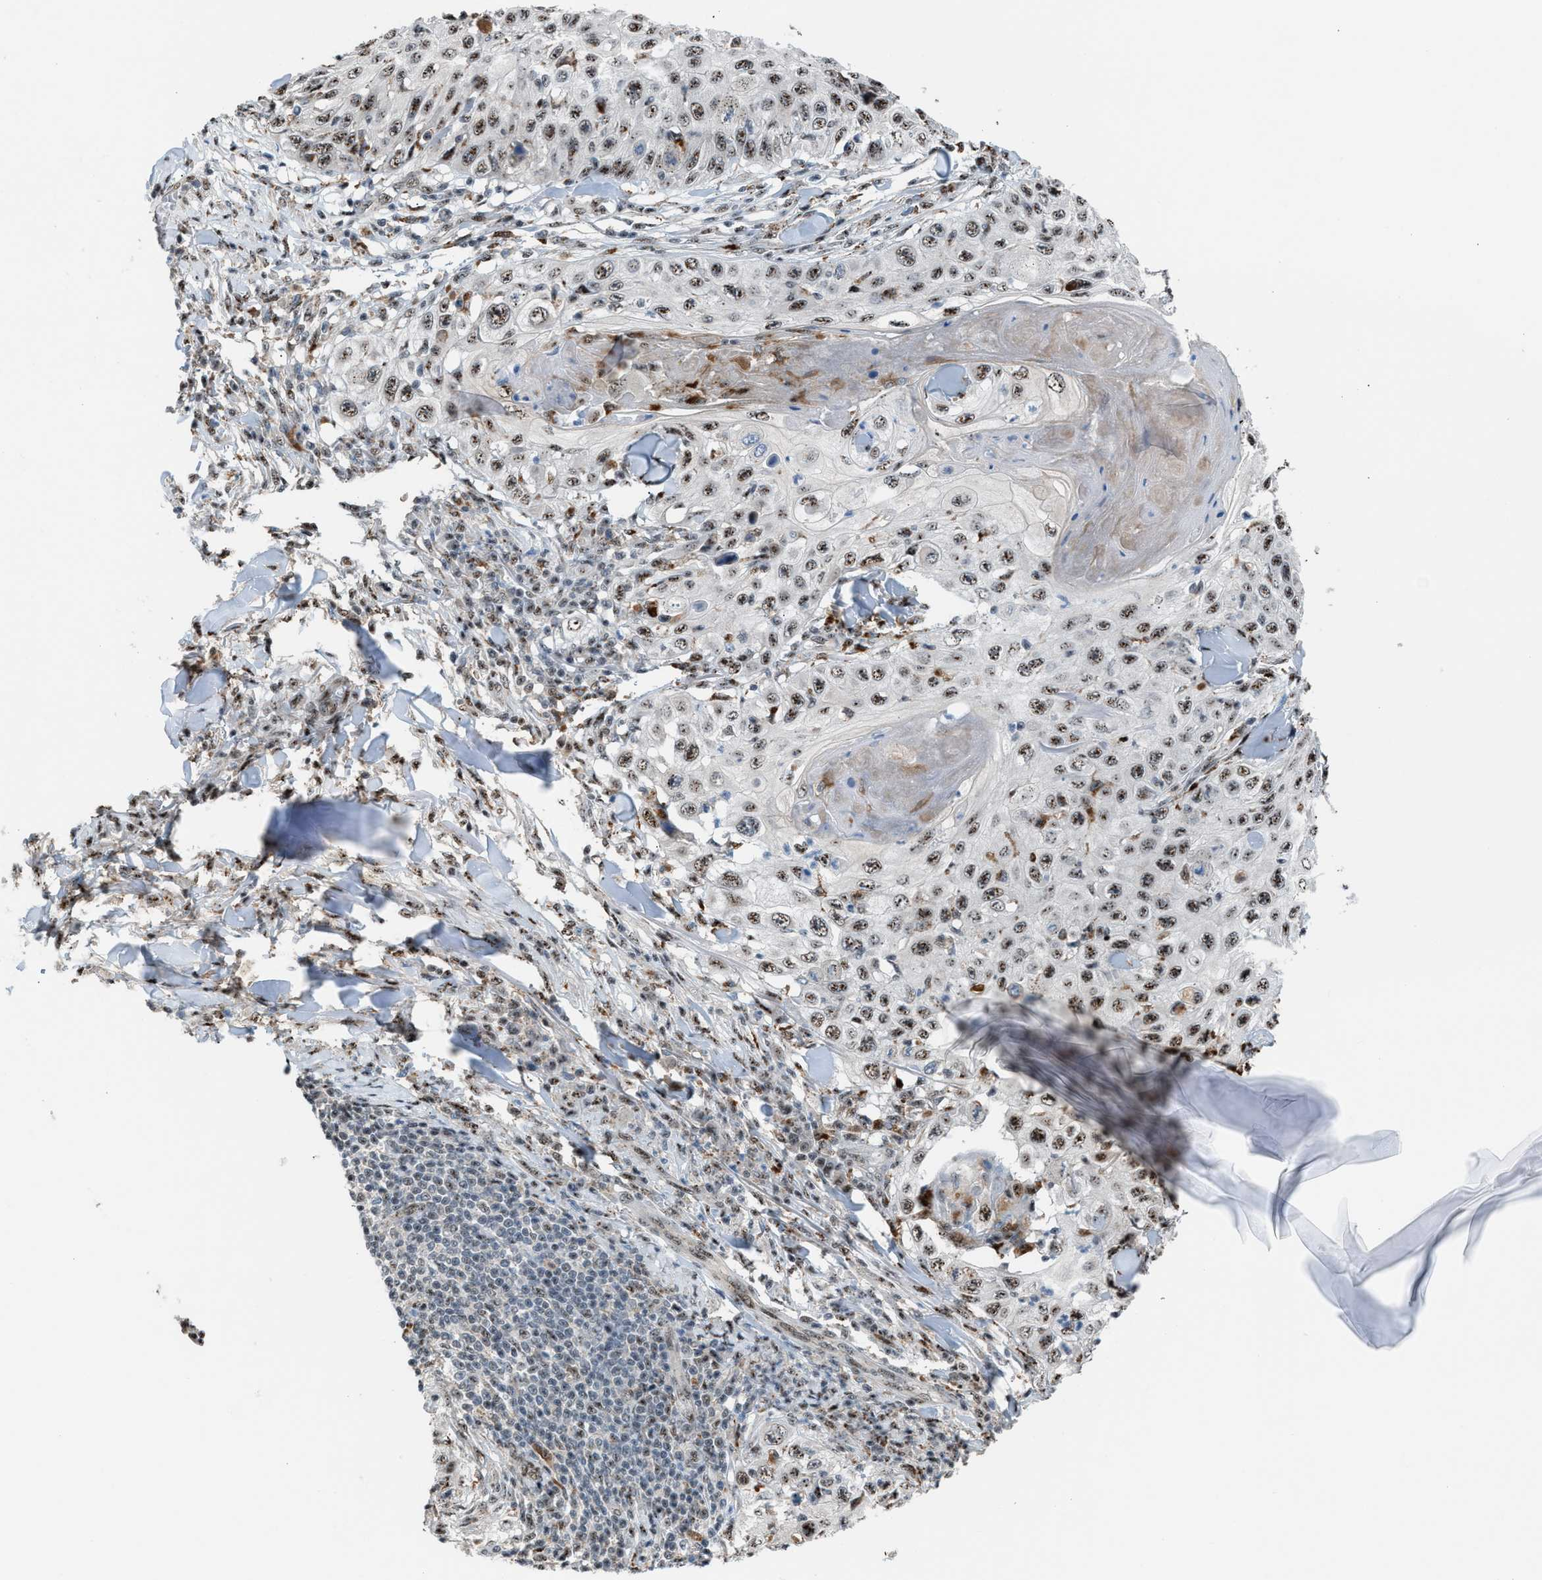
{"staining": {"intensity": "moderate", "quantity": ">75%", "location": "nuclear"}, "tissue": "skin cancer", "cell_type": "Tumor cells", "image_type": "cancer", "snomed": [{"axis": "morphology", "description": "Squamous cell carcinoma, NOS"}, {"axis": "topography", "description": "Skin"}], "caption": "A micrograph of human skin squamous cell carcinoma stained for a protein exhibits moderate nuclear brown staining in tumor cells. Using DAB (brown) and hematoxylin (blue) stains, captured at high magnification using brightfield microscopy.", "gene": "CENPP", "patient": {"sex": "male", "age": 86}}